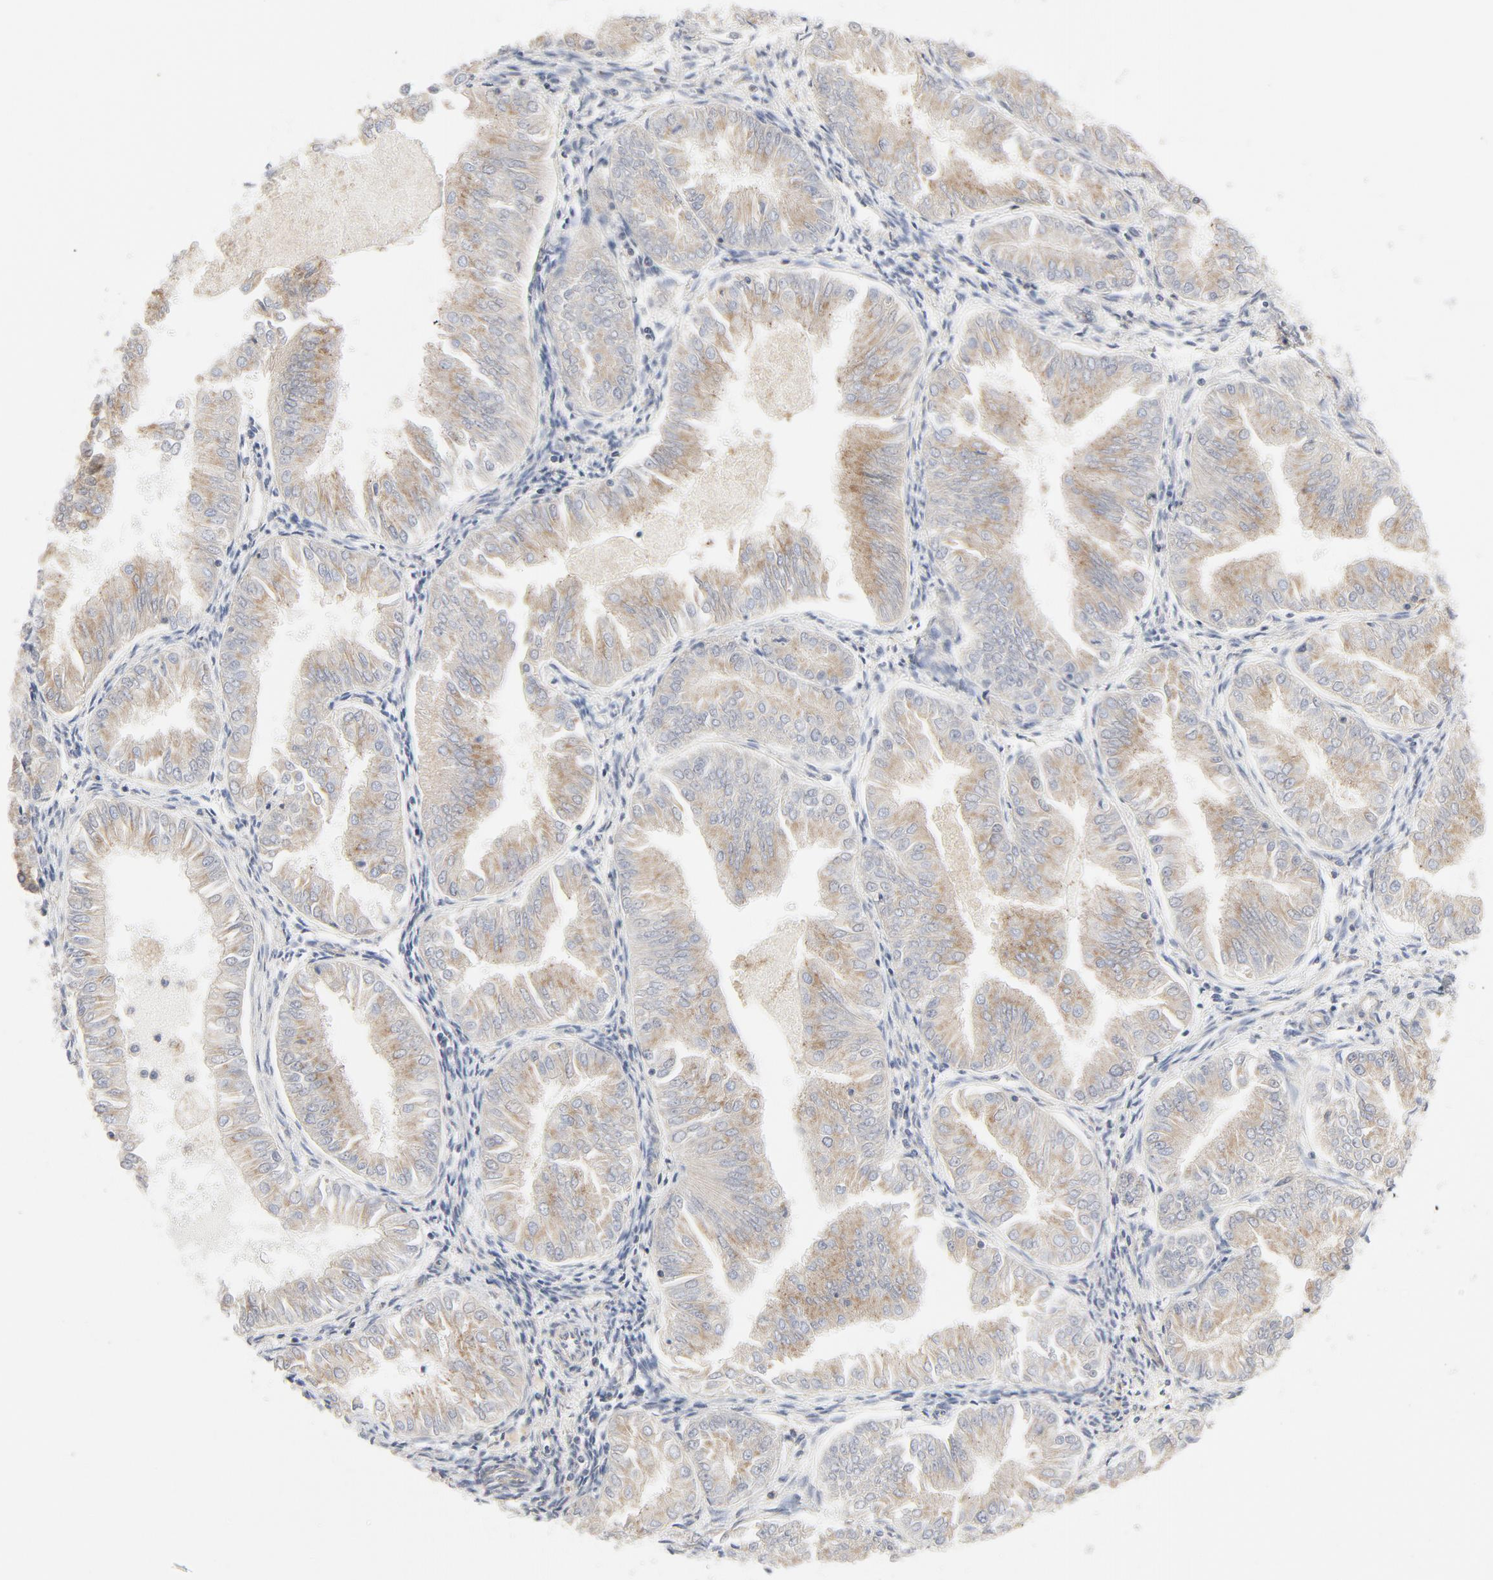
{"staining": {"intensity": "moderate", "quantity": ">75%", "location": "cytoplasmic/membranous"}, "tissue": "endometrial cancer", "cell_type": "Tumor cells", "image_type": "cancer", "snomed": [{"axis": "morphology", "description": "Adenocarcinoma, NOS"}, {"axis": "topography", "description": "Endometrium"}], "caption": "Moderate cytoplasmic/membranous positivity for a protein is seen in about >75% of tumor cells of endometrial adenocarcinoma using immunohistochemistry (IHC).", "gene": "RABEP1", "patient": {"sex": "female", "age": 53}}